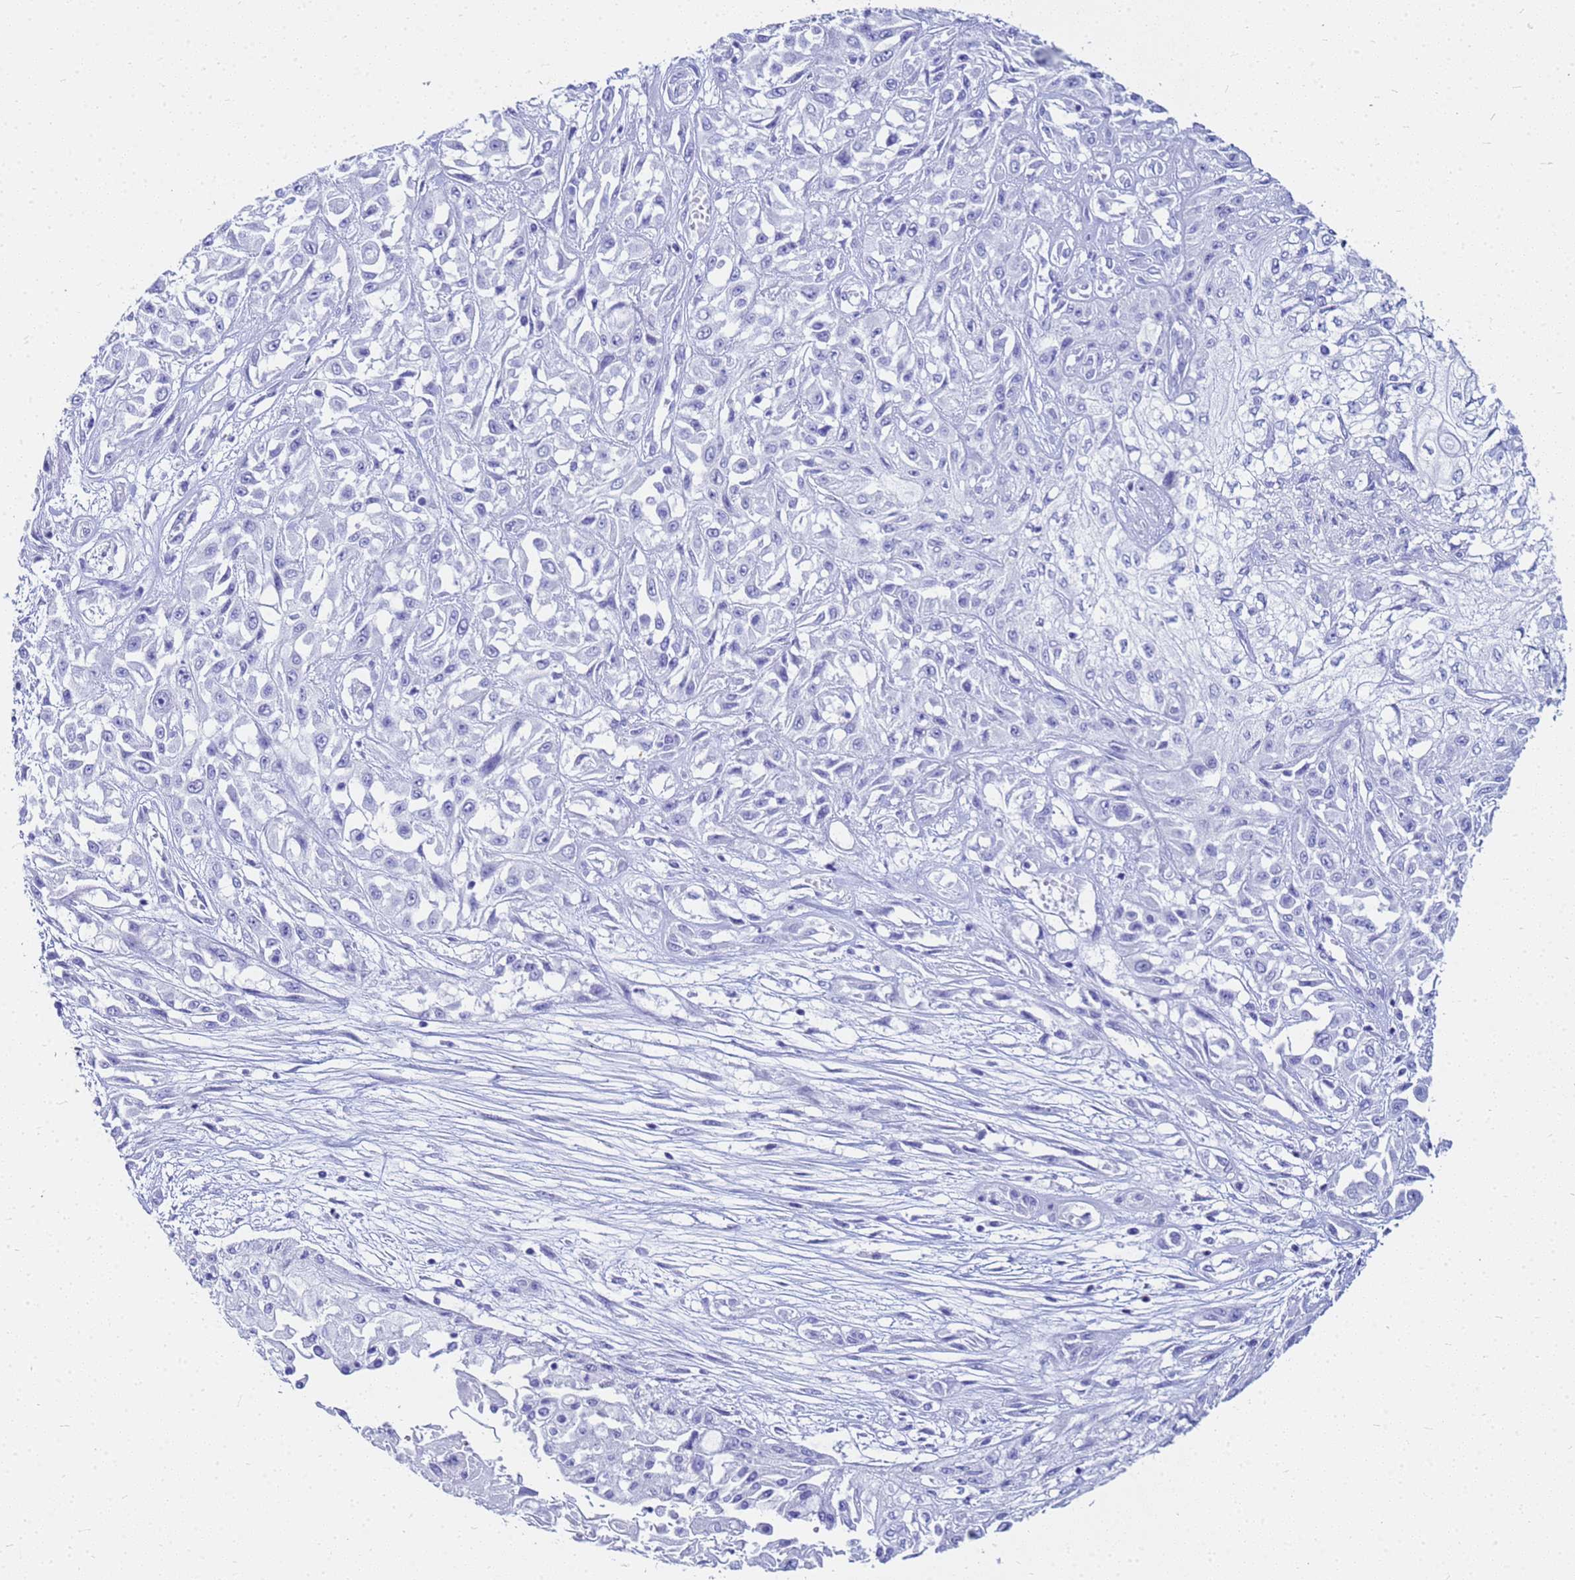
{"staining": {"intensity": "negative", "quantity": "none", "location": "none"}, "tissue": "skin cancer", "cell_type": "Tumor cells", "image_type": "cancer", "snomed": [{"axis": "morphology", "description": "Squamous cell carcinoma, NOS"}, {"axis": "morphology", "description": "Squamous cell carcinoma, metastatic, NOS"}, {"axis": "topography", "description": "Skin"}, {"axis": "topography", "description": "Lymph node"}], "caption": "The histopathology image reveals no significant staining in tumor cells of skin cancer (metastatic squamous cell carcinoma).", "gene": "CKB", "patient": {"sex": "male", "age": 75}}